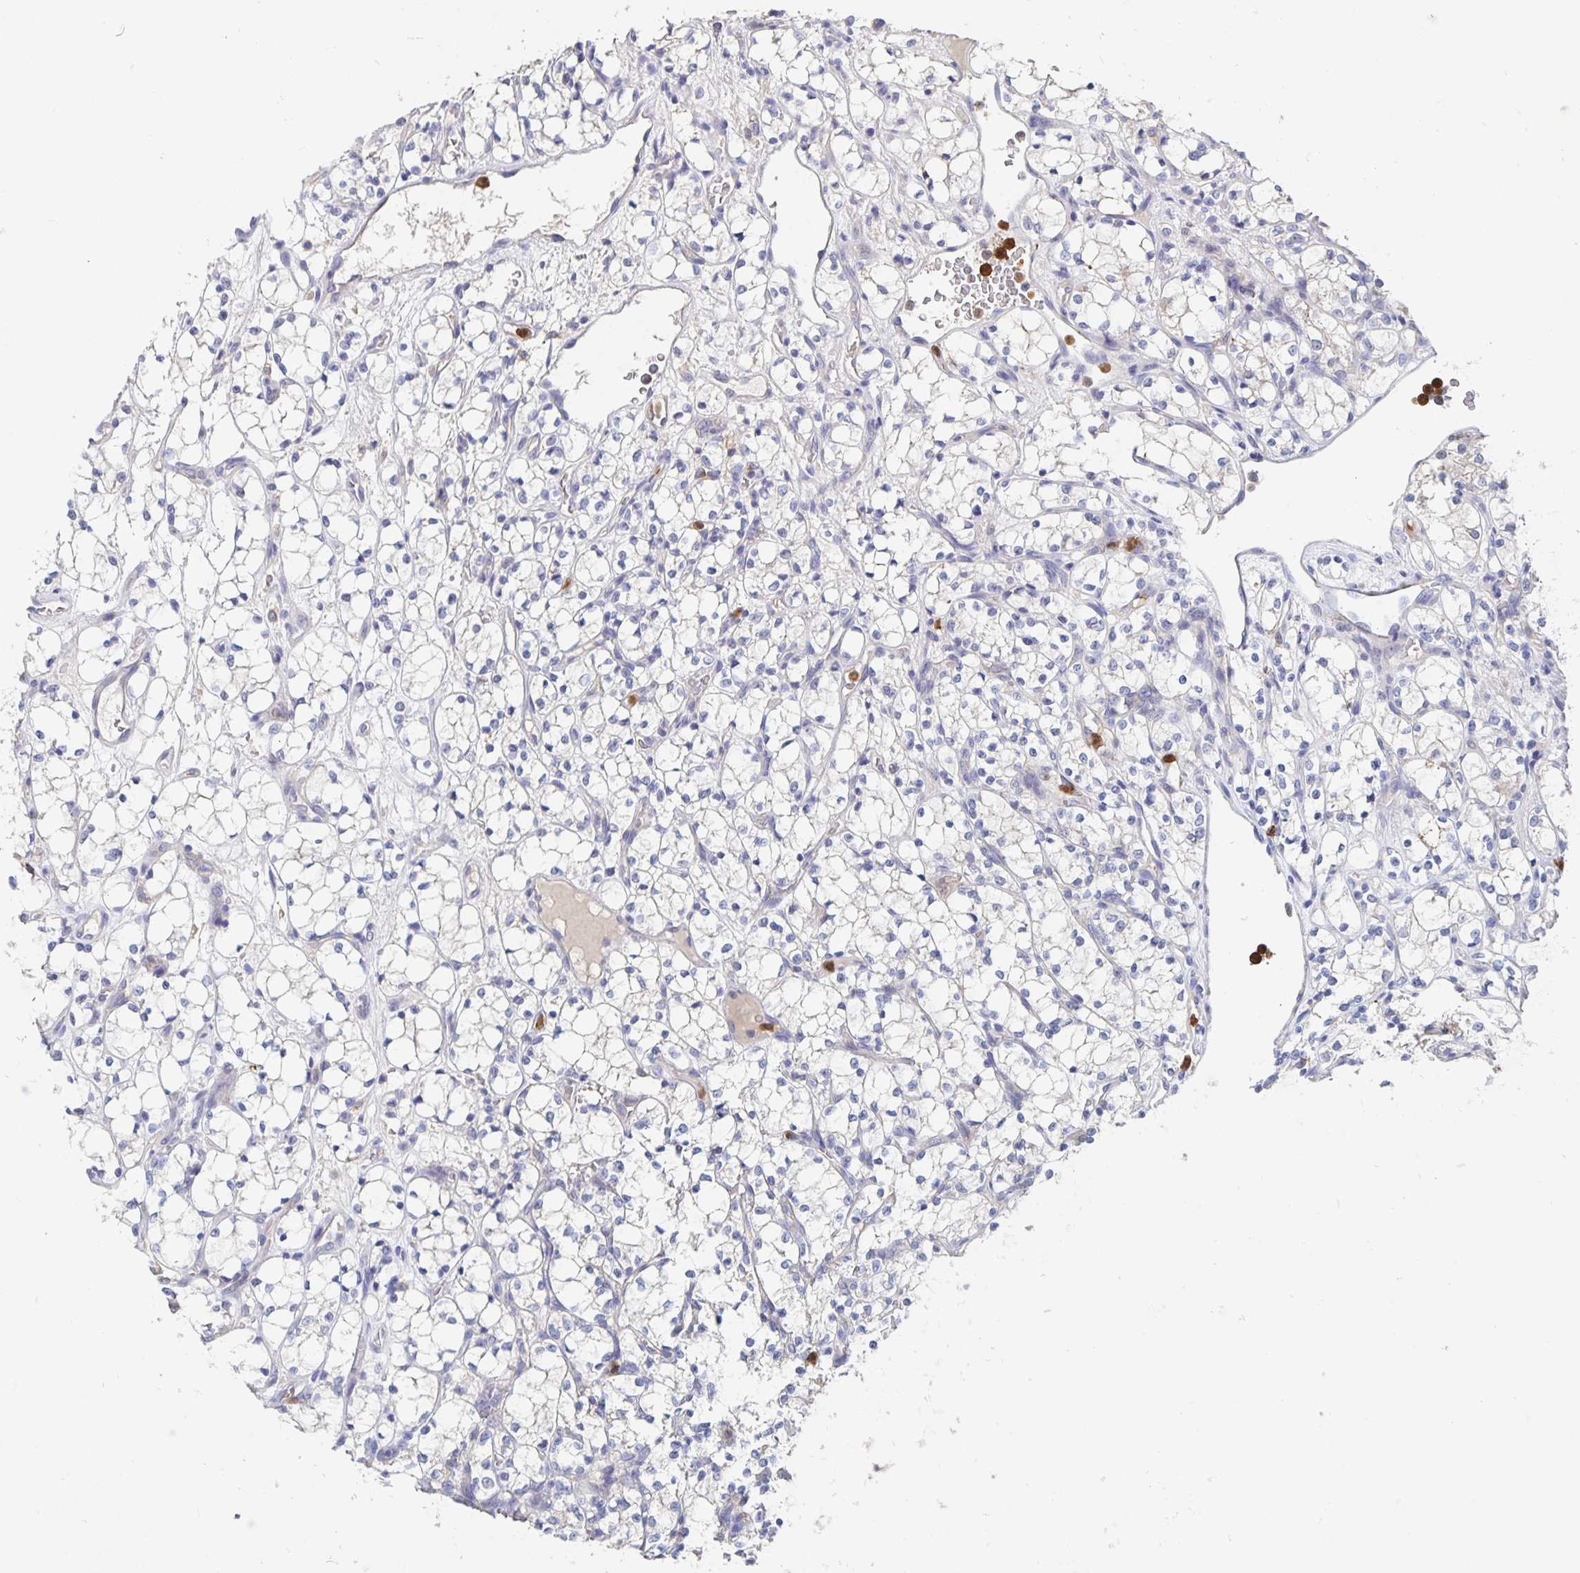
{"staining": {"intensity": "negative", "quantity": "none", "location": "none"}, "tissue": "renal cancer", "cell_type": "Tumor cells", "image_type": "cancer", "snomed": [{"axis": "morphology", "description": "Adenocarcinoma, NOS"}, {"axis": "topography", "description": "Kidney"}], "caption": "Immunohistochemistry photomicrograph of adenocarcinoma (renal) stained for a protein (brown), which shows no expression in tumor cells.", "gene": "CDC42BPG", "patient": {"sex": "female", "age": 69}}